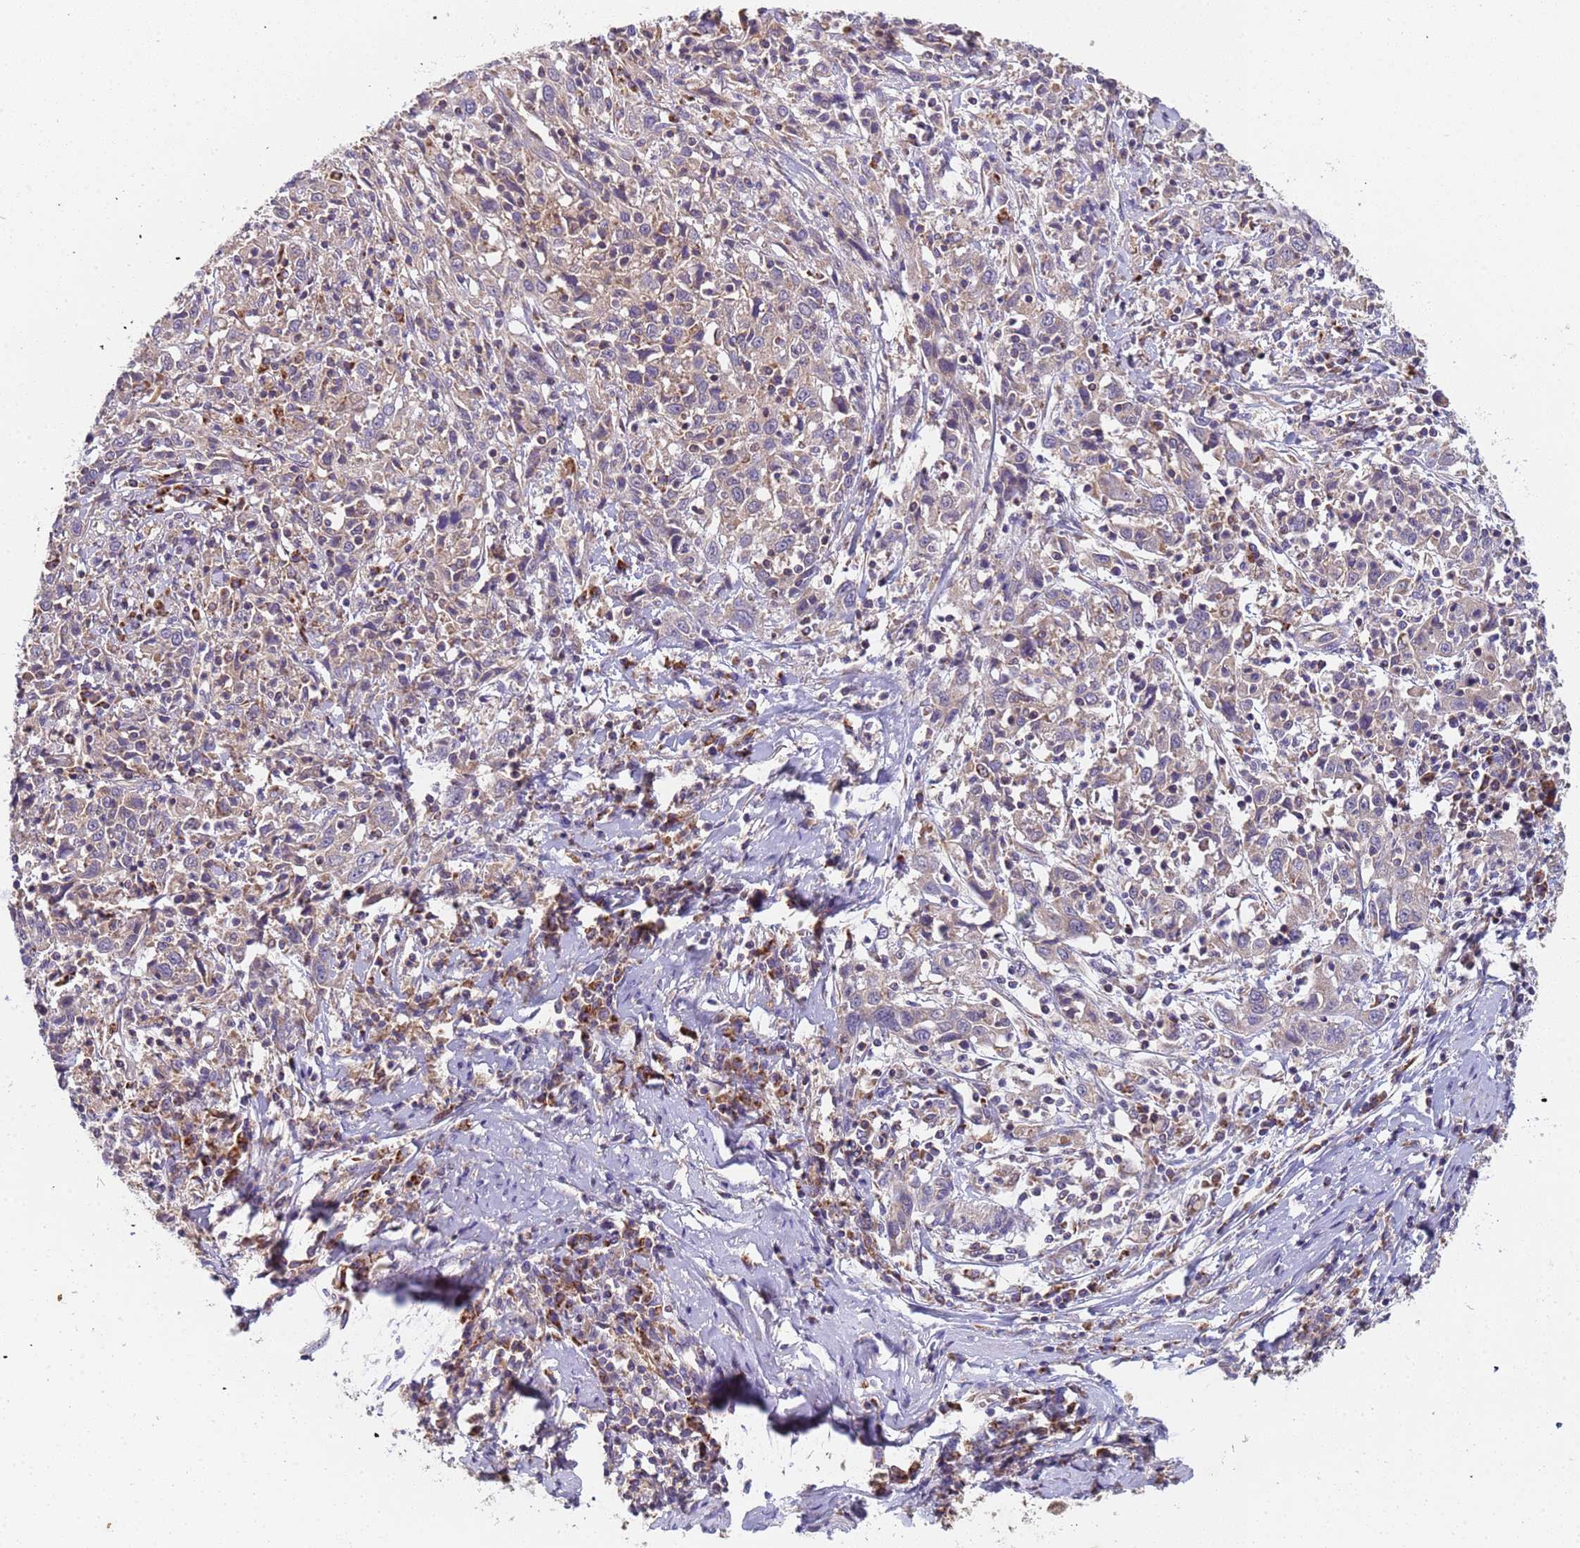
{"staining": {"intensity": "weak", "quantity": "<25%", "location": "cytoplasmic/membranous"}, "tissue": "cervical cancer", "cell_type": "Tumor cells", "image_type": "cancer", "snomed": [{"axis": "morphology", "description": "Squamous cell carcinoma, NOS"}, {"axis": "topography", "description": "Cervix"}], "caption": "Immunohistochemistry (IHC) image of neoplastic tissue: cervical cancer (squamous cell carcinoma) stained with DAB (3,3'-diaminobenzidine) displays no significant protein positivity in tumor cells.", "gene": "TMEM126A", "patient": {"sex": "female", "age": 46}}